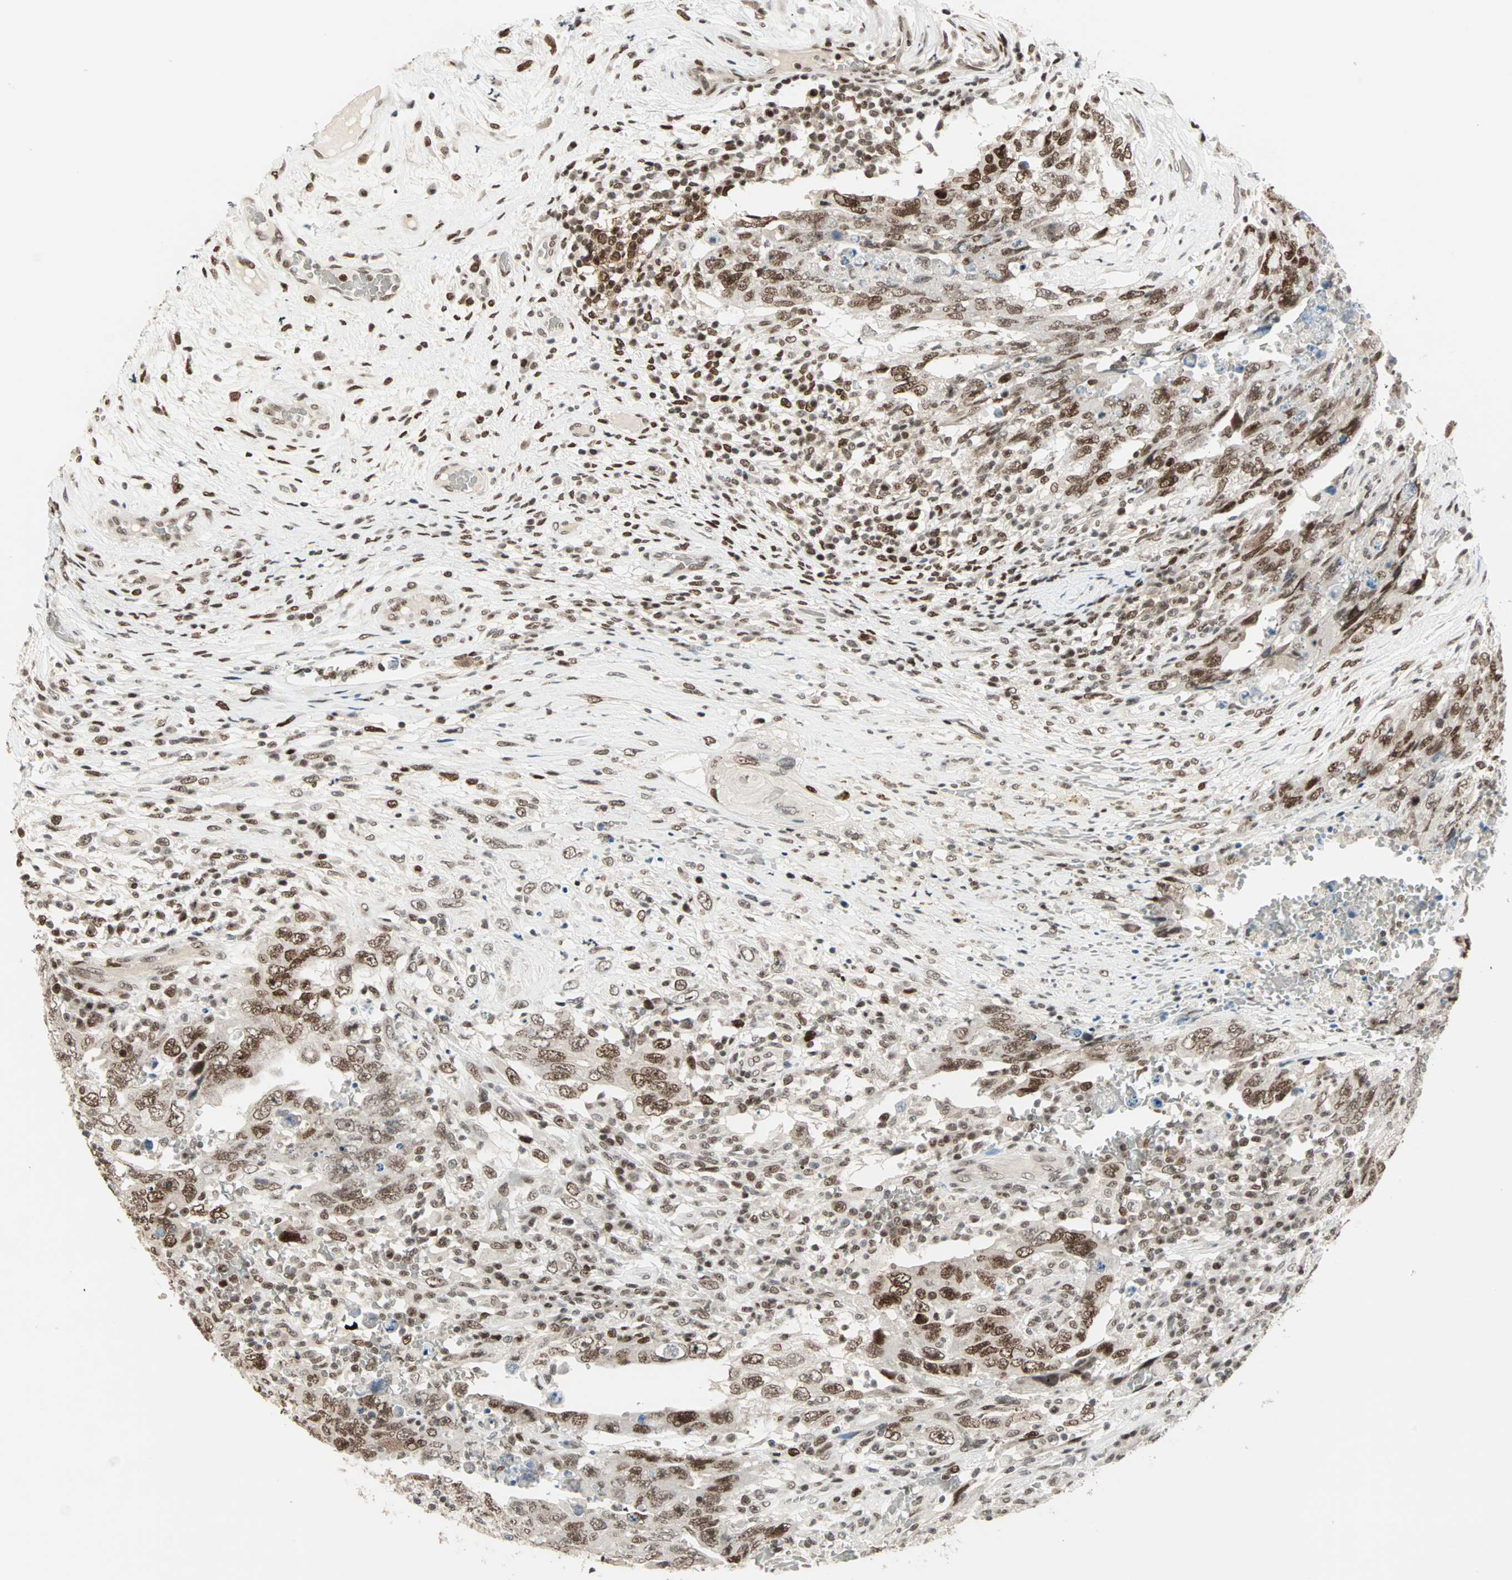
{"staining": {"intensity": "strong", "quantity": ">75%", "location": "nuclear"}, "tissue": "testis cancer", "cell_type": "Tumor cells", "image_type": "cancer", "snomed": [{"axis": "morphology", "description": "Carcinoma, Embryonal, NOS"}, {"axis": "topography", "description": "Testis"}], "caption": "Human testis cancer (embryonal carcinoma) stained with a brown dye shows strong nuclear positive positivity in about >75% of tumor cells.", "gene": "MDC1", "patient": {"sex": "male", "age": 26}}